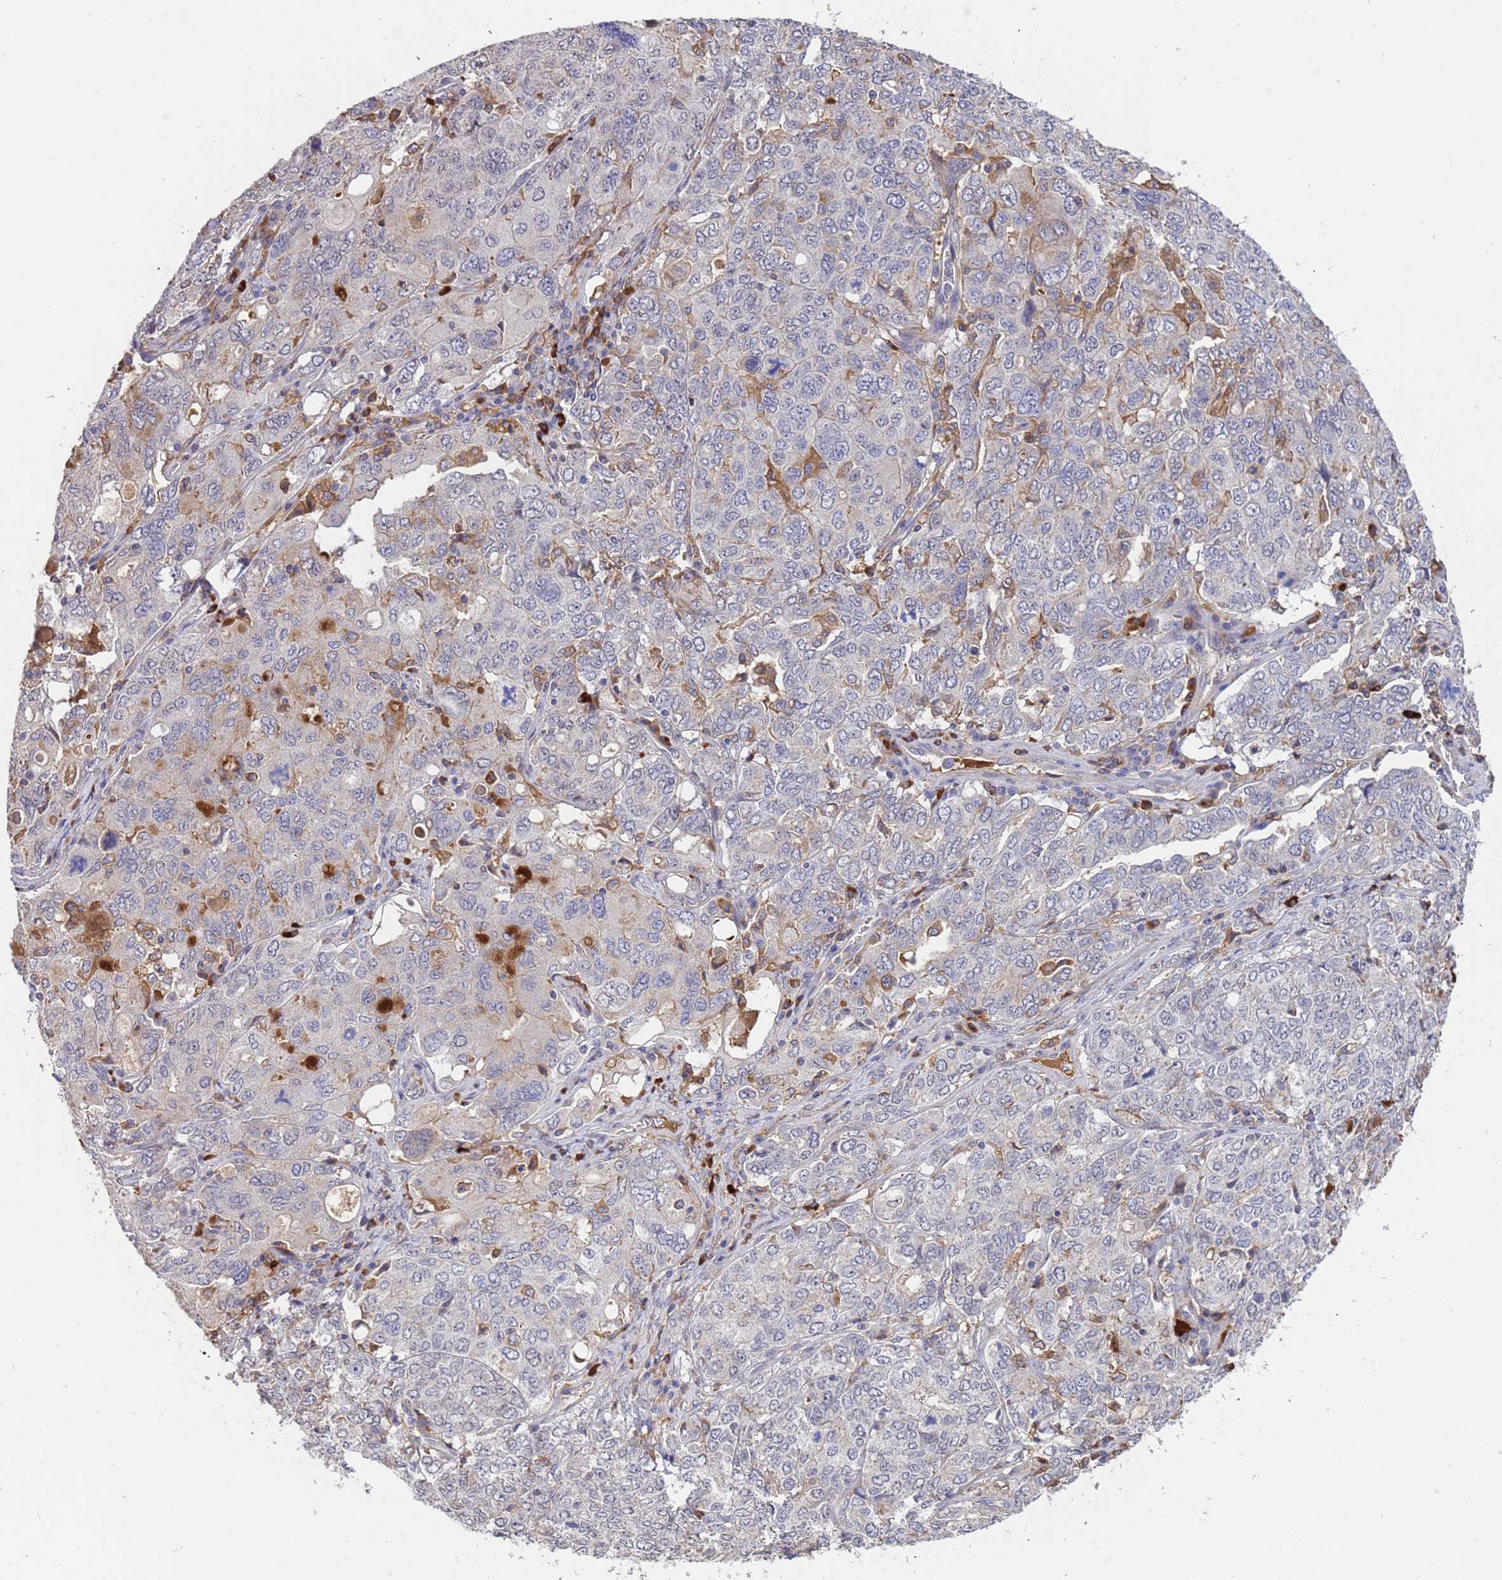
{"staining": {"intensity": "negative", "quantity": "none", "location": "none"}, "tissue": "ovarian cancer", "cell_type": "Tumor cells", "image_type": "cancer", "snomed": [{"axis": "morphology", "description": "Carcinoma, endometroid"}, {"axis": "topography", "description": "Ovary"}], "caption": "Endometroid carcinoma (ovarian) was stained to show a protein in brown. There is no significant staining in tumor cells.", "gene": "AMPD3", "patient": {"sex": "female", "age": 62}}